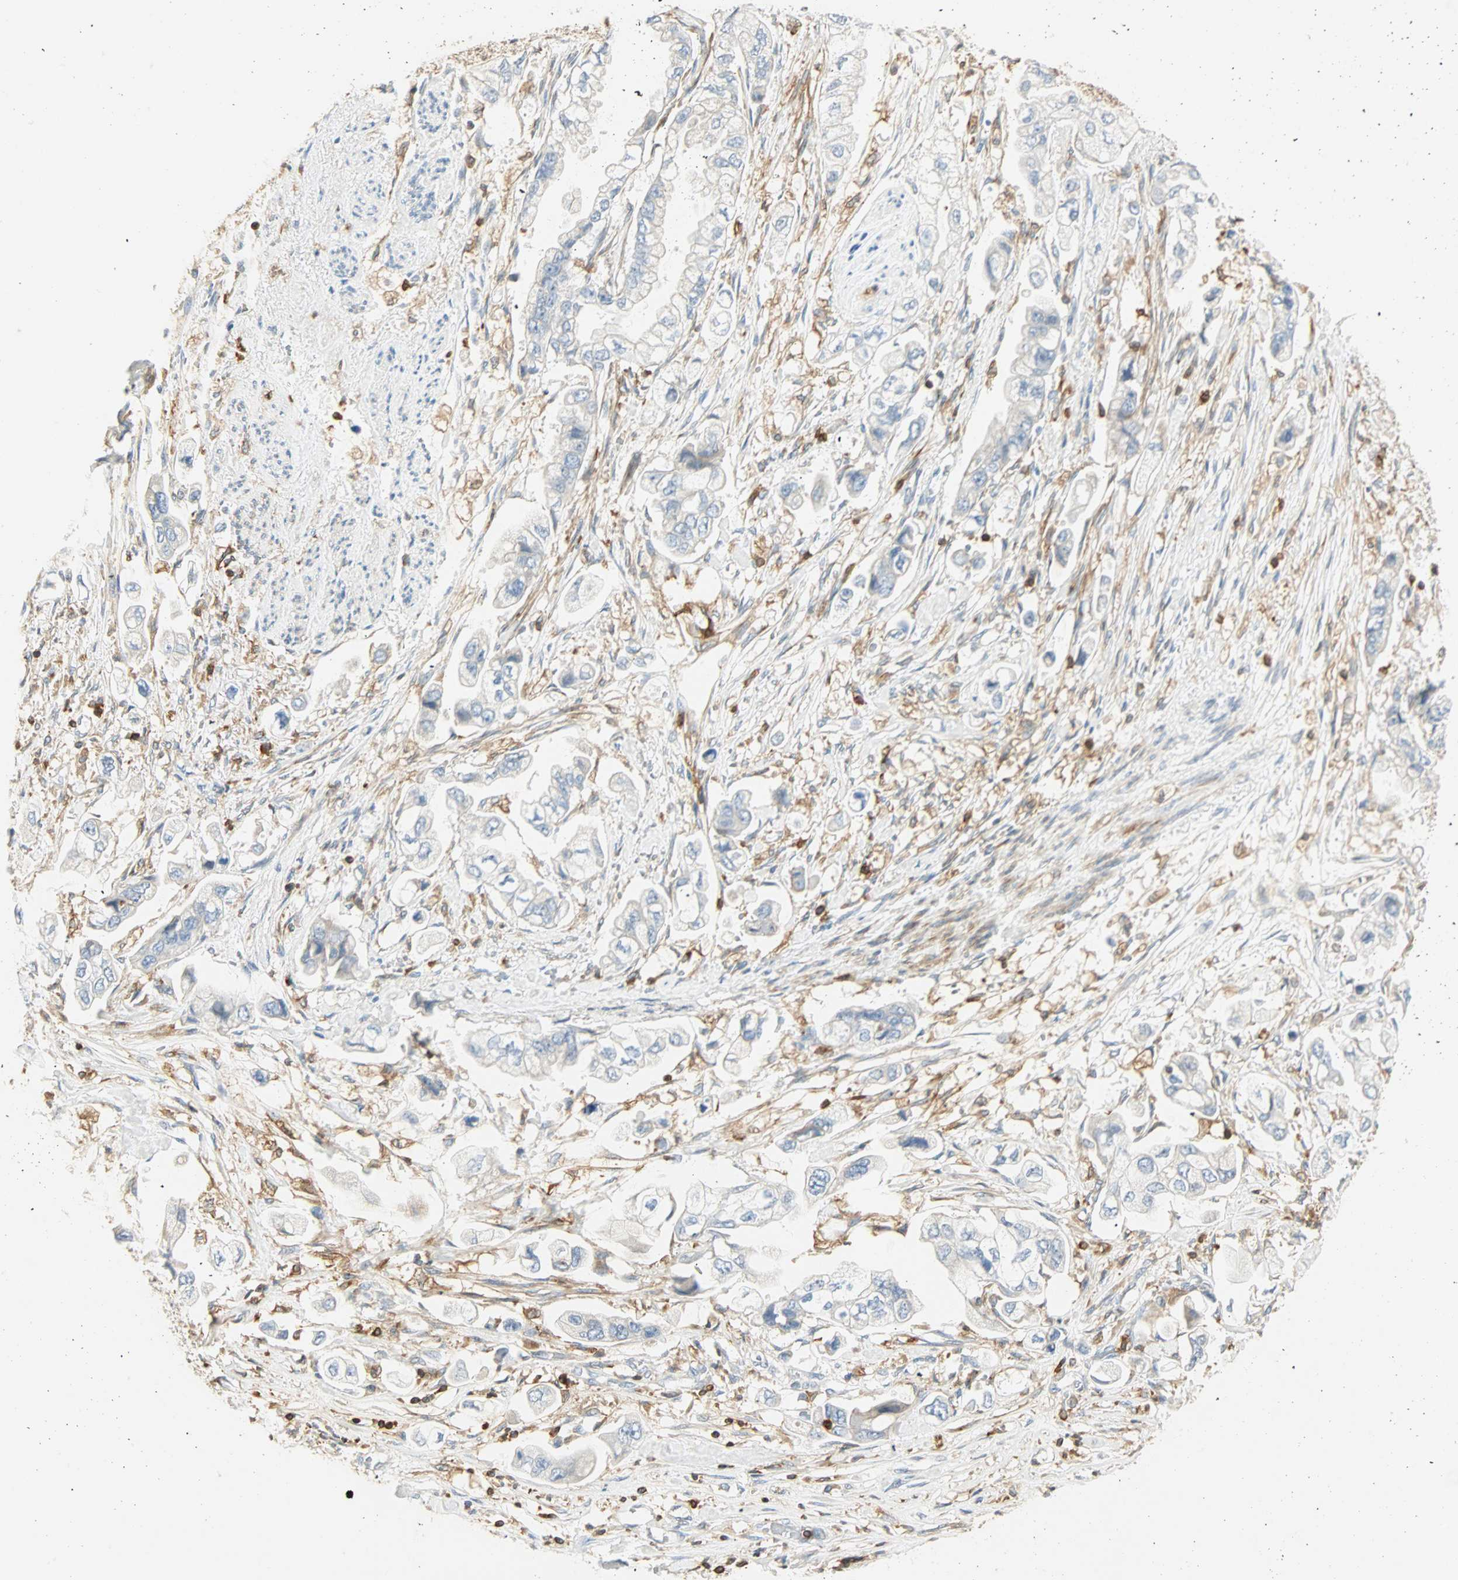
{"staining": {"intensity": "negative", "quantity": "none", "location": "none"}, "tissue": "stomach cancer", "cell_type": "Tumor cells", "image_type": "cancer", "snomed": [{"axis": "morphology", "description": "Adenocarcinoma, NOS"}, {"axis": "topography", "description": "Stomach"}], "caption": "This is an IHC image of human adenocarcinoma (stomach). There is no staining in tumor cells.", "gene": "FMNL1", "patient": {"sex": "male", "age": 62}}